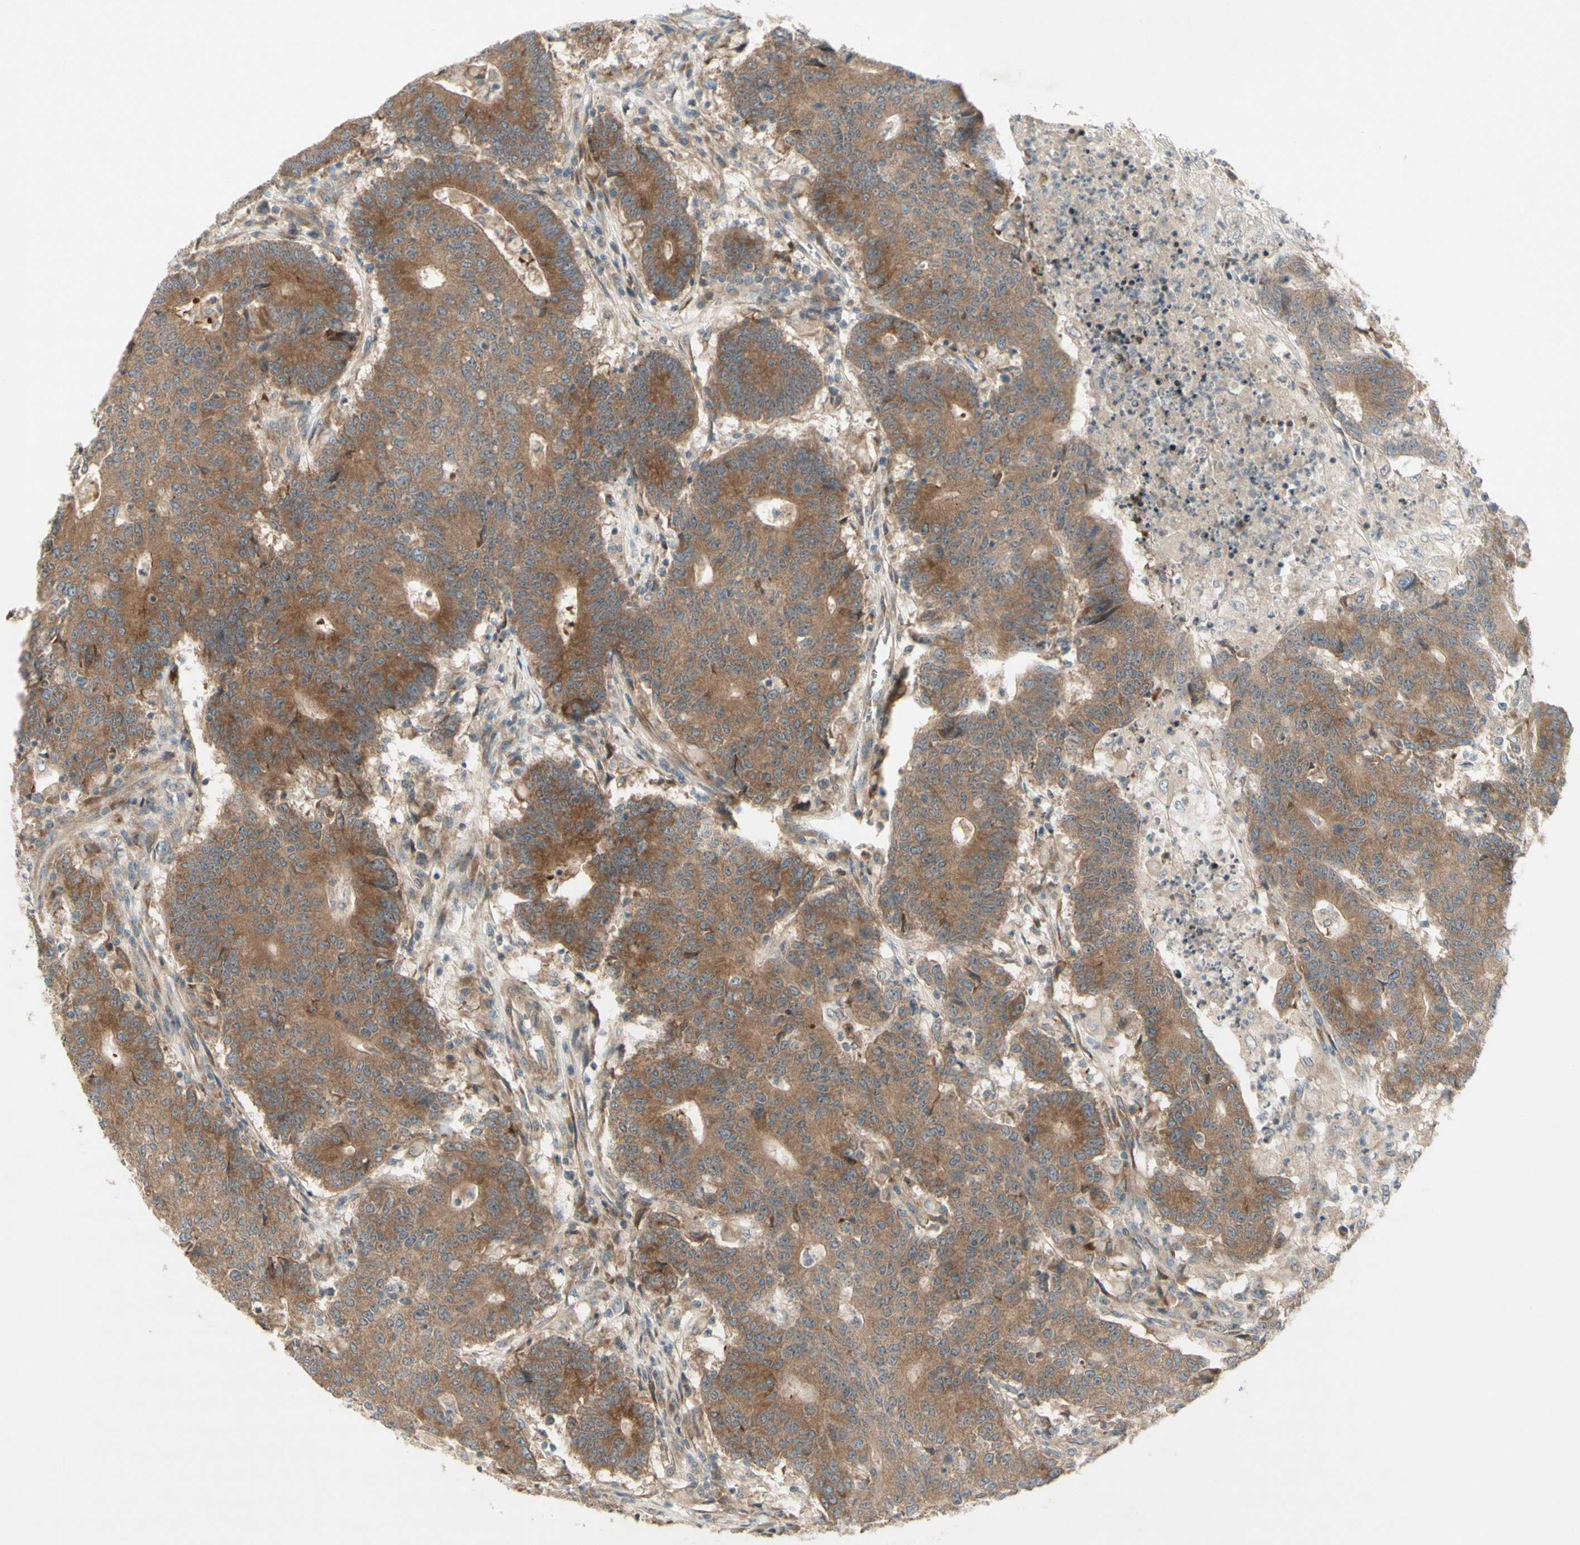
{"staining": {"intensity": "moderate", "quantity": ">75%", "location": "cytoplasmic/membranous"}, "tissue": "colorectal cancer", "cell_type": "Tumor cells", "image_type": "cancer", "snomed": [{"axis": "morphology", "description": "Normal tissue, NOS"}, {"axis": "morphology", "description": "Adenocarcinoma, NOS"}, {"axis": "topography", "description": "Colon"}], "caption": "A medium amount of moderate cytoplasmic/membranous expression is appreciated in about >75% of tumor cells in colorectal cancer (adenocarcinoma) tissue.", "gene": "ETF1", "patient": {"sex": "female", "age": 75}}